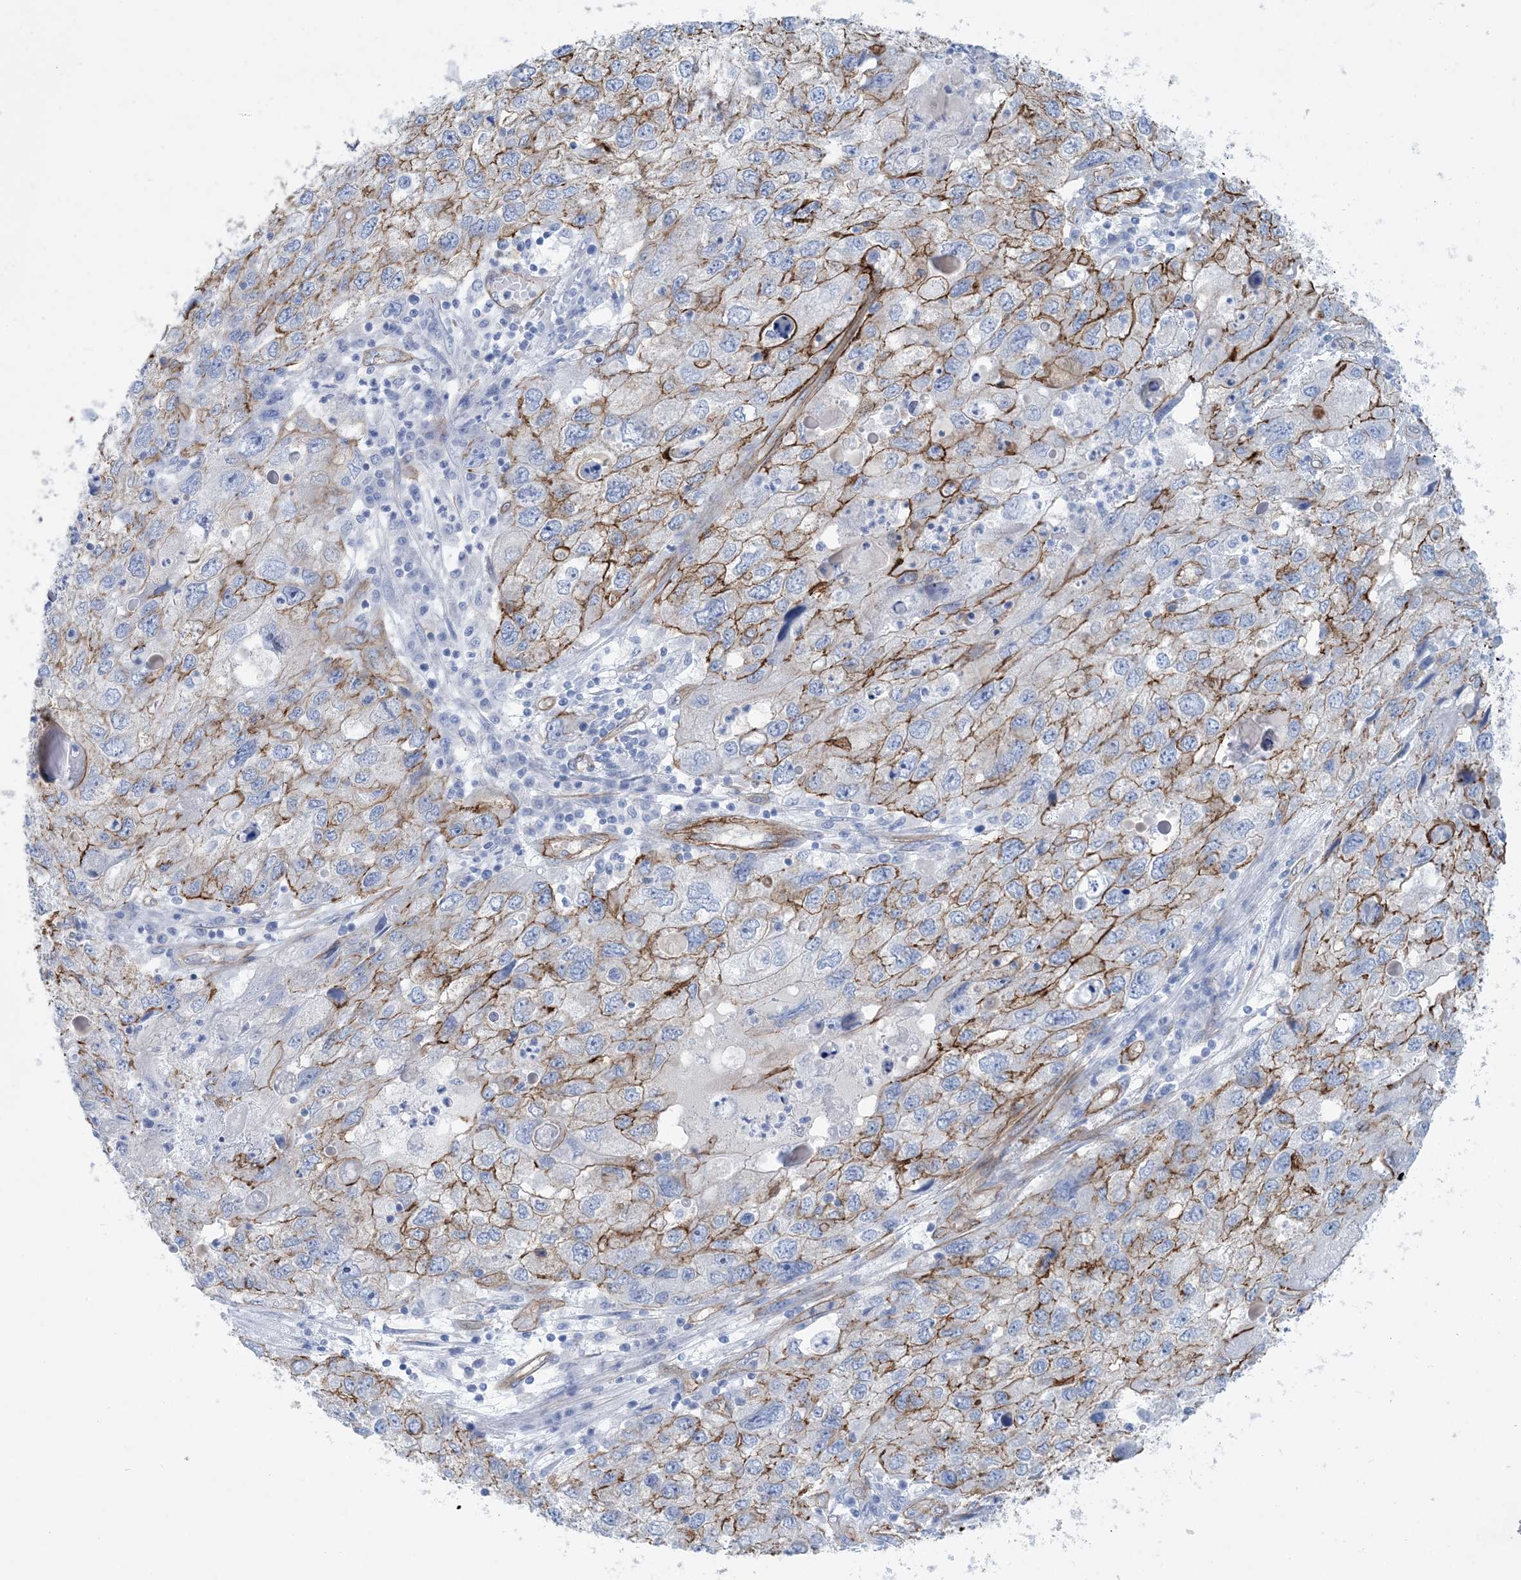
{"staining": {"intensity": "moderate", "quantity": "25%-75%", "location": "cytoplasmic/membranous"}, "tissue": "endometrial cancer", "cell_type": "Tumor cells", "image_type": "cancer", "snomed": [{"axis": "morphology", "description": "Adenocarcinoma, NOS"}, {"axis": "topography", "description": "Endometrium"}], "caption": "Adenocarcinoma (endometrial) tissue displays moderate cytoplasmic/membranous staining in approximately 25%-75% of tumor cells, visualized by immunohistochemistry.", "gene": "SHANK1", "patient": {"sex": "female", "age": 49}}